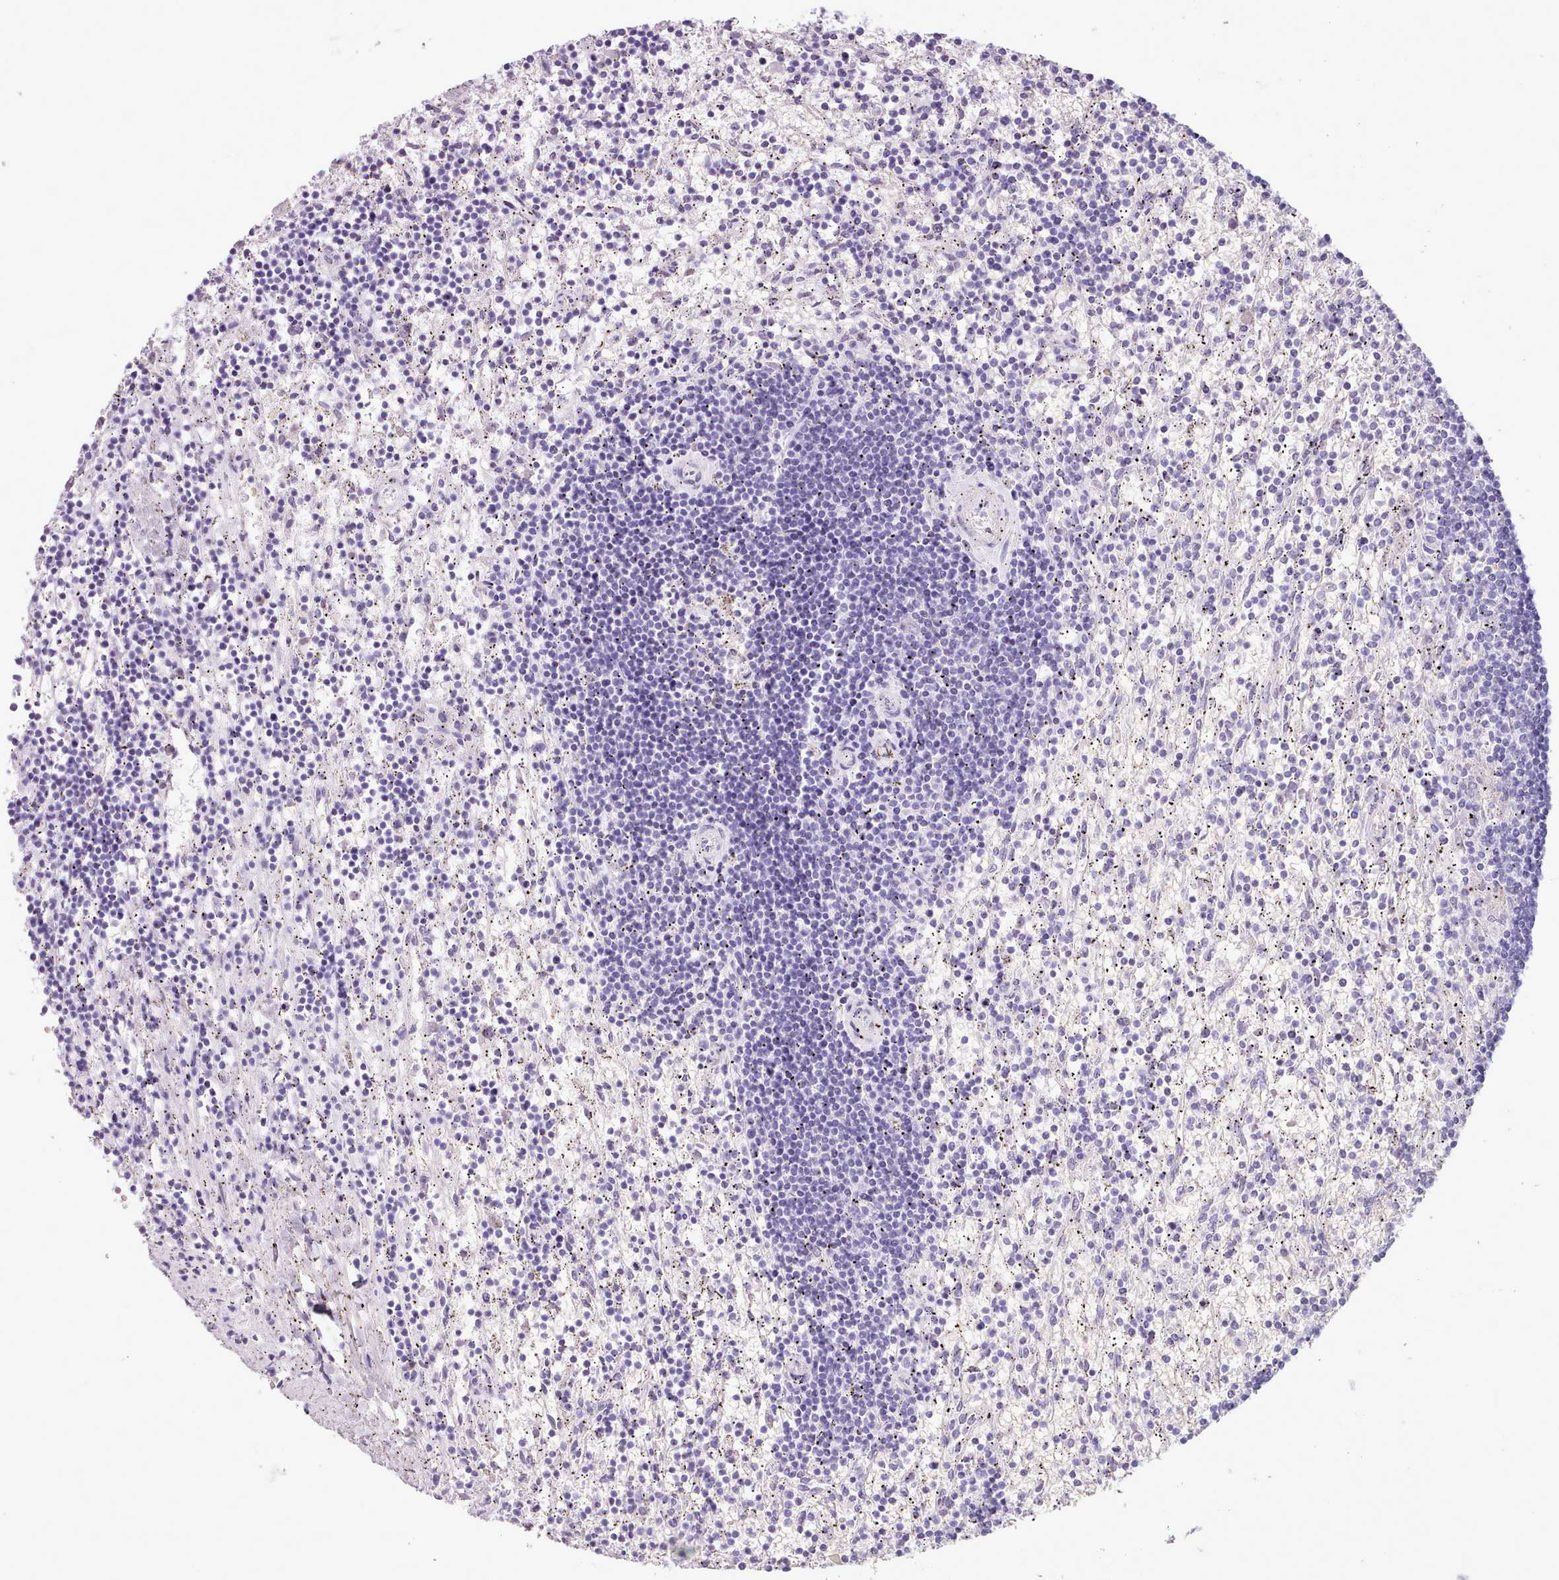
{"staining": {"intensity": "negative", "quantity": "none", "location": "none"}, "tissue": "lymphoma", "cell_type": "Tumor cells", "image_type": "cancer", "snomed": [{"axis": "morphology", "description": "Malignant lymphoma, non-Hodgkin's type, Low grade"}, {"axis": "topography", "description": "Spleen"}], "caption": "DAB (3,3'-diaminobenzidine) immunohistochemical staining of lymphoma exhibits no significant staining in tumor cells.", "gene": "AK4", "patient": {"sex": "male", "age": 76}}